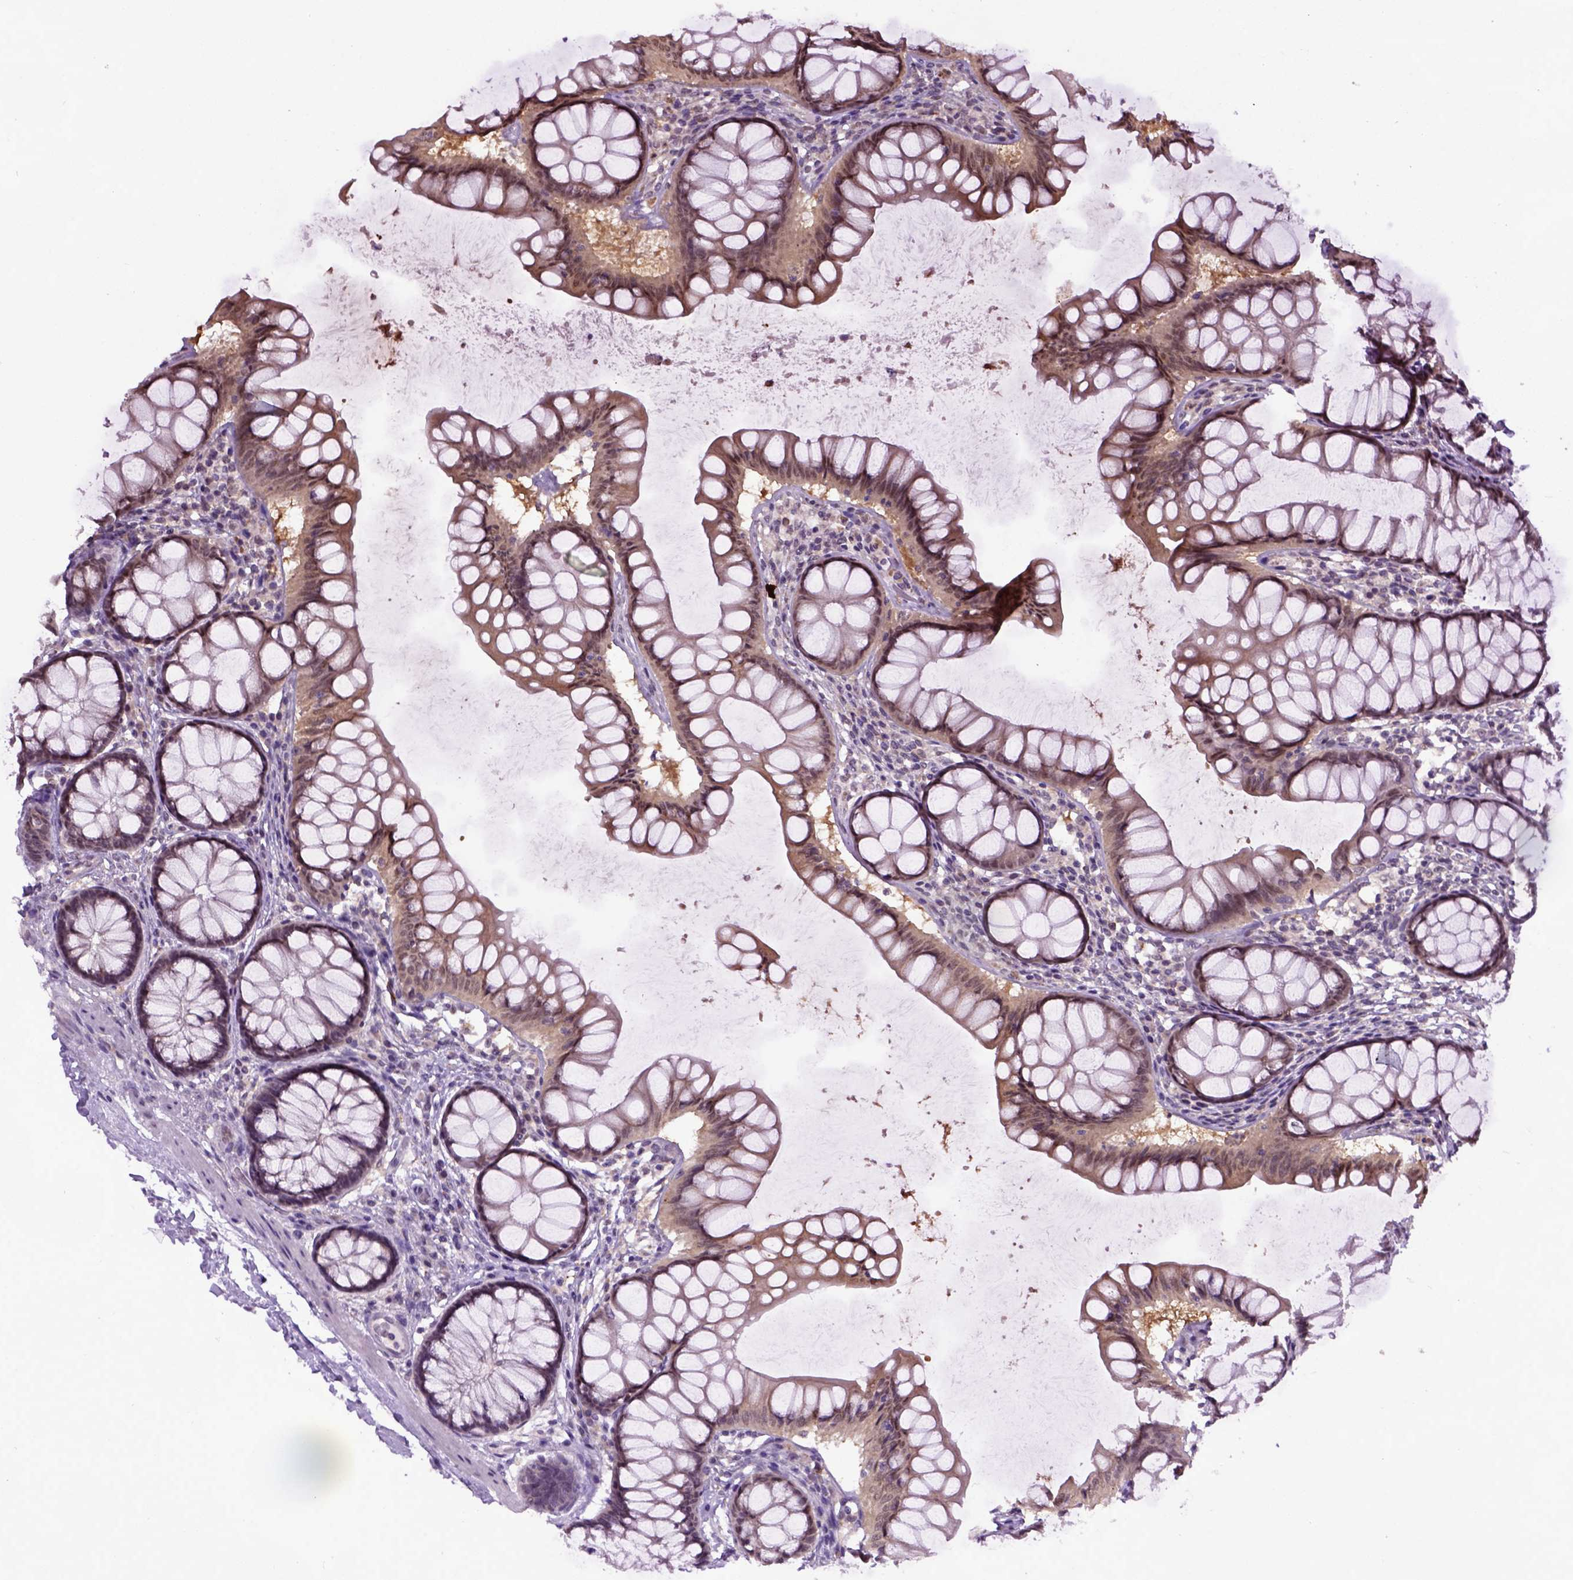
{"staining": {"intensity": "negative", "quantity": "none", "location": "none"}, "tissue": "colon", "cell_type": "Endothelial cells", "image_type": "normal", "snomed": [{"axis": "morphology", "description": "Normal tissue, NOS"}, {"axis": "topography", "description": "Colon"}], "caption": "Protein analysis of unremarkable colon demonstrates no significant expression in endothelial cells. (Immunohistochemistry (ihc), brightfield microscopy, high magnification).", "gene": "RAB43", "patient": {"sex": "female", "age": 65}}